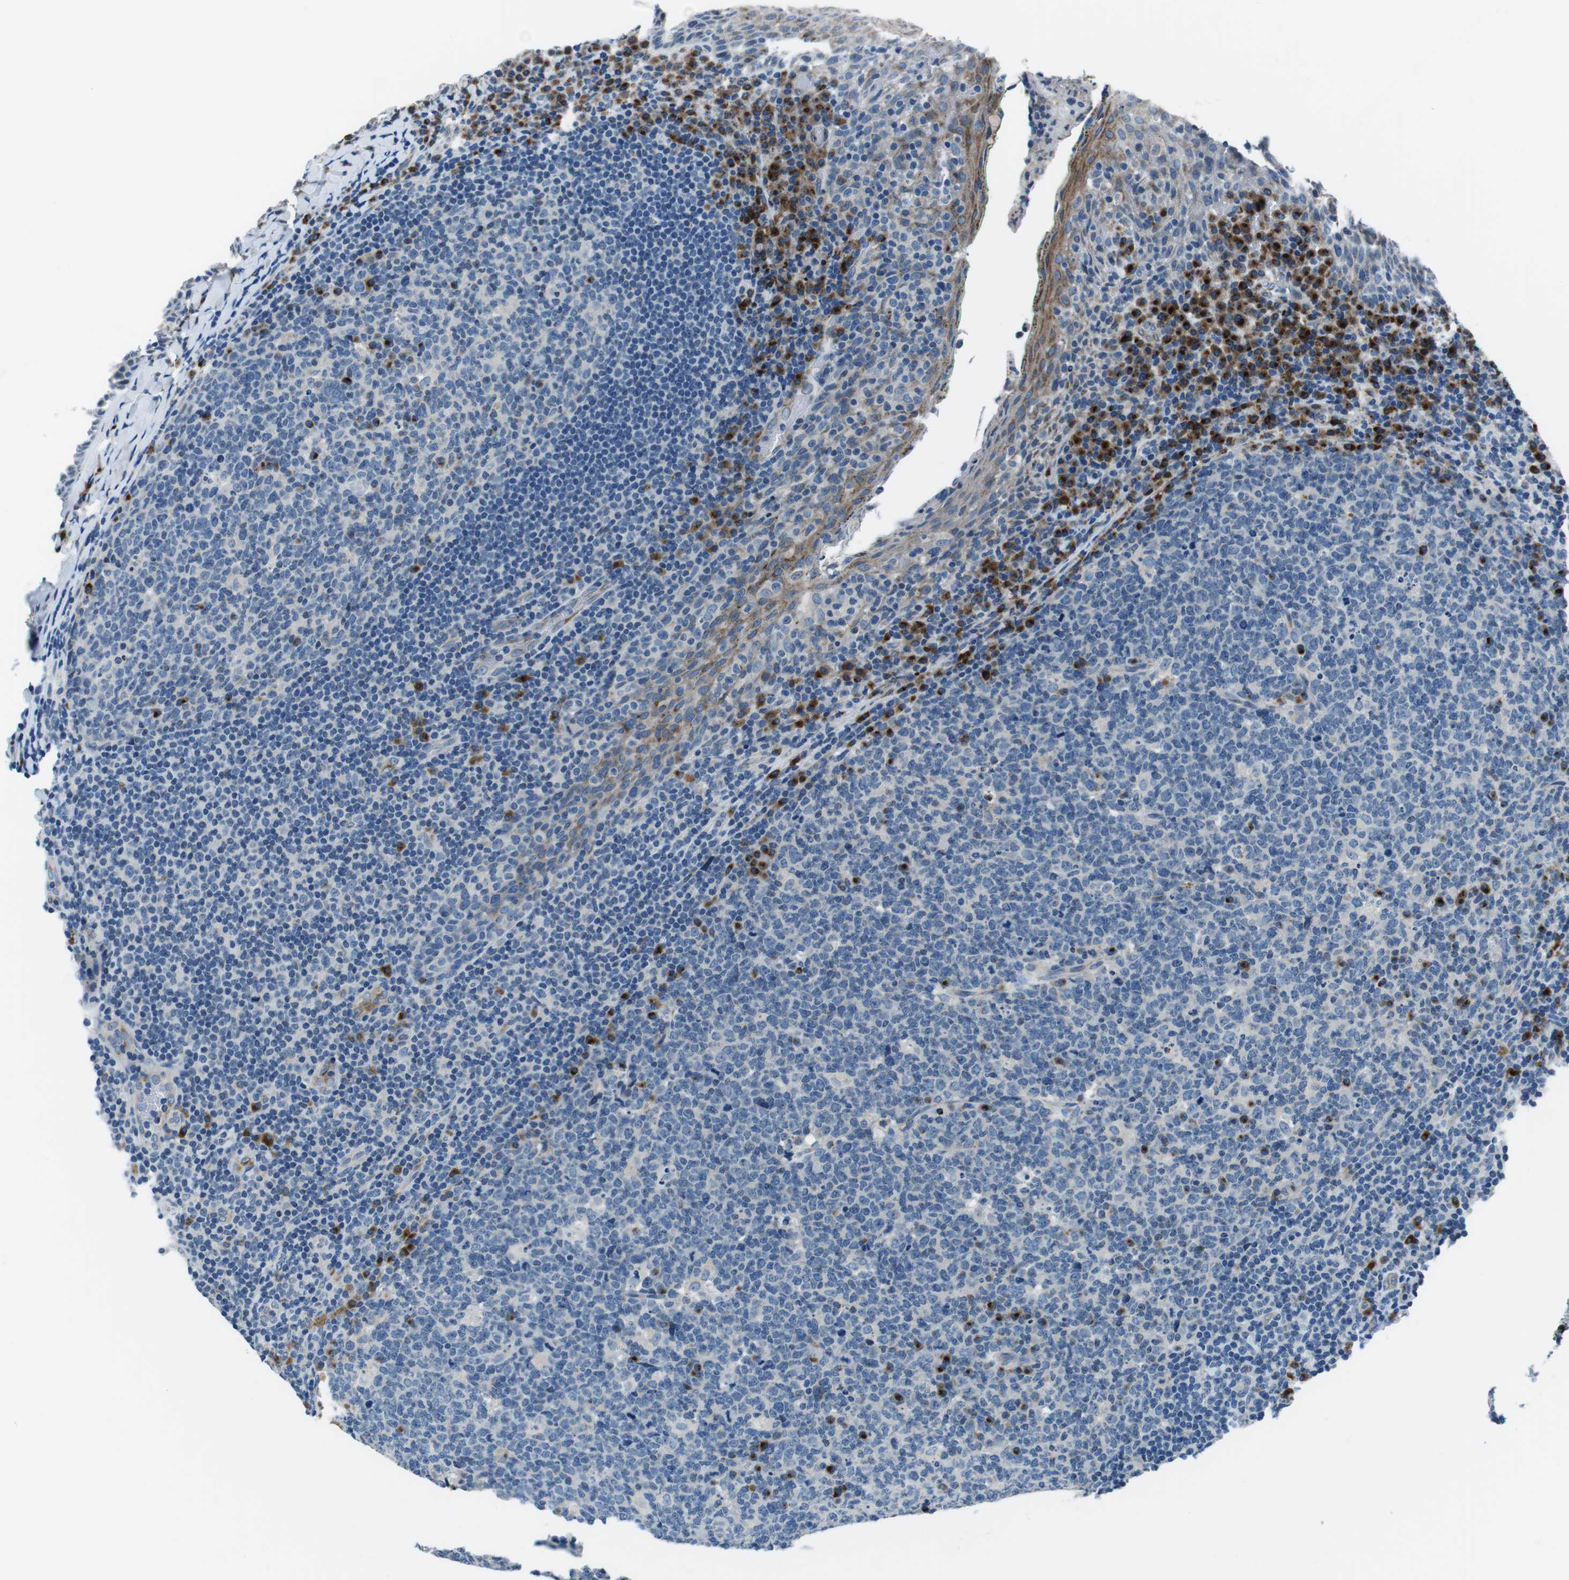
{"staining": {"intensity": "strong", "quantity": "<25%", "location": "cytoplasmic/membranous"}, "tissue": "tonsil", "cell_type": "Germinal center cells", "image_type": "normal", "snomed": [{"axis": "morphology", "description": "Normal tissue, NOS"}, {"axis": "topography", "description": "Tonsil"}], "caption": "About <25% of germinal center cells in normal tonsil exhibit strong cytoplasmic/membranous protein positivity as visualized by brown immunohistochemical staining.", "gene": "NUCB2", "patient": {"sex": "male", "age": 17}}